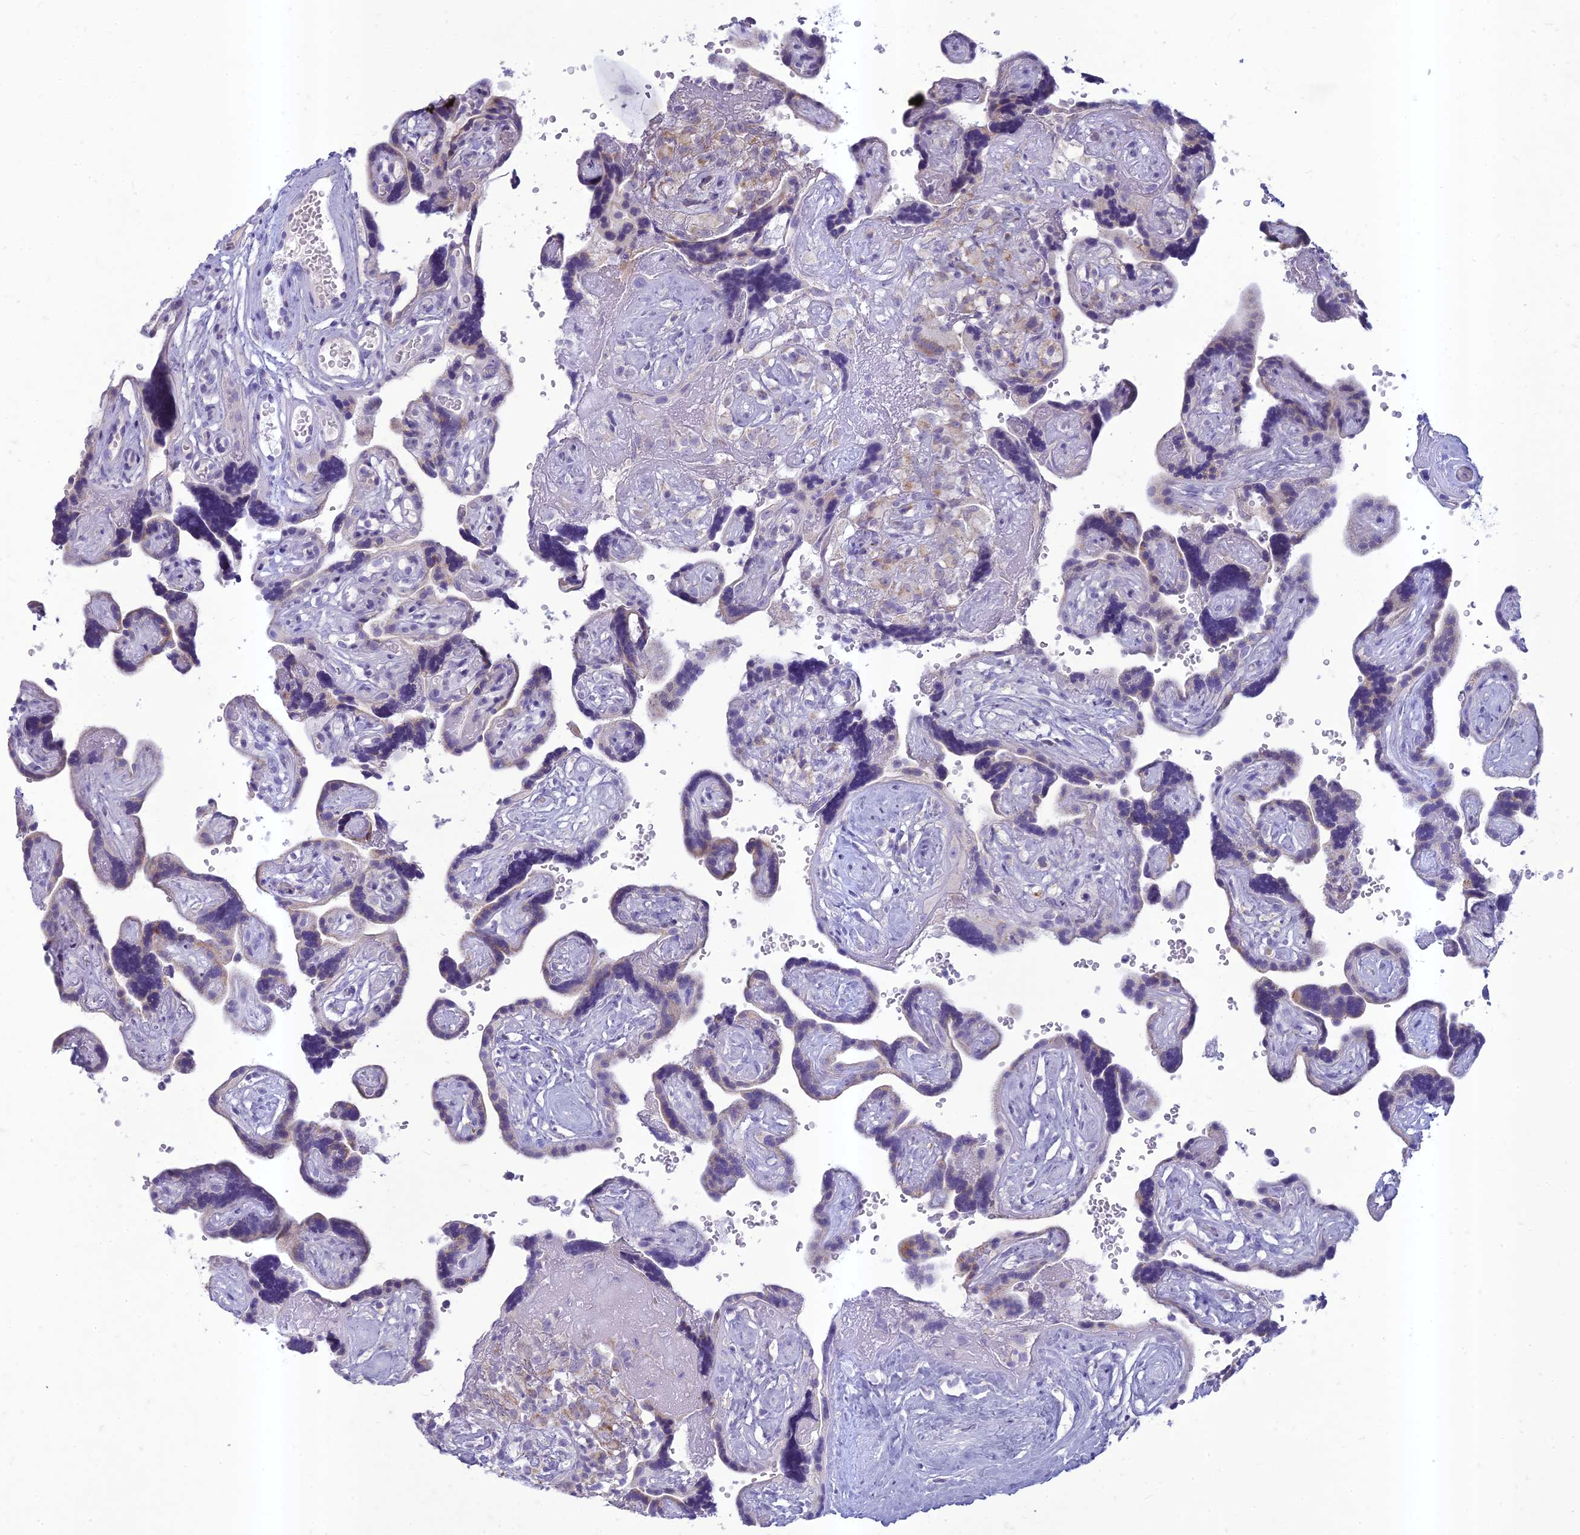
{"staining": {"intensity": "negative", "quantity": "none", "location": "none"}, "tissue": "placenta", "cell_type": "Decidual cells", "image_type": "normal", "snomed": [{"axis": "morphology", "description": "Normal tissue, NOS"}, {"axis": "topography", "description": "Placenta"}], "caption": "Immunohistochemistry of unremarkable human placenta displays no staining in decidual cells.", "gene": "HIGD1A", "patient": {"sex": "female", "age": 30}}